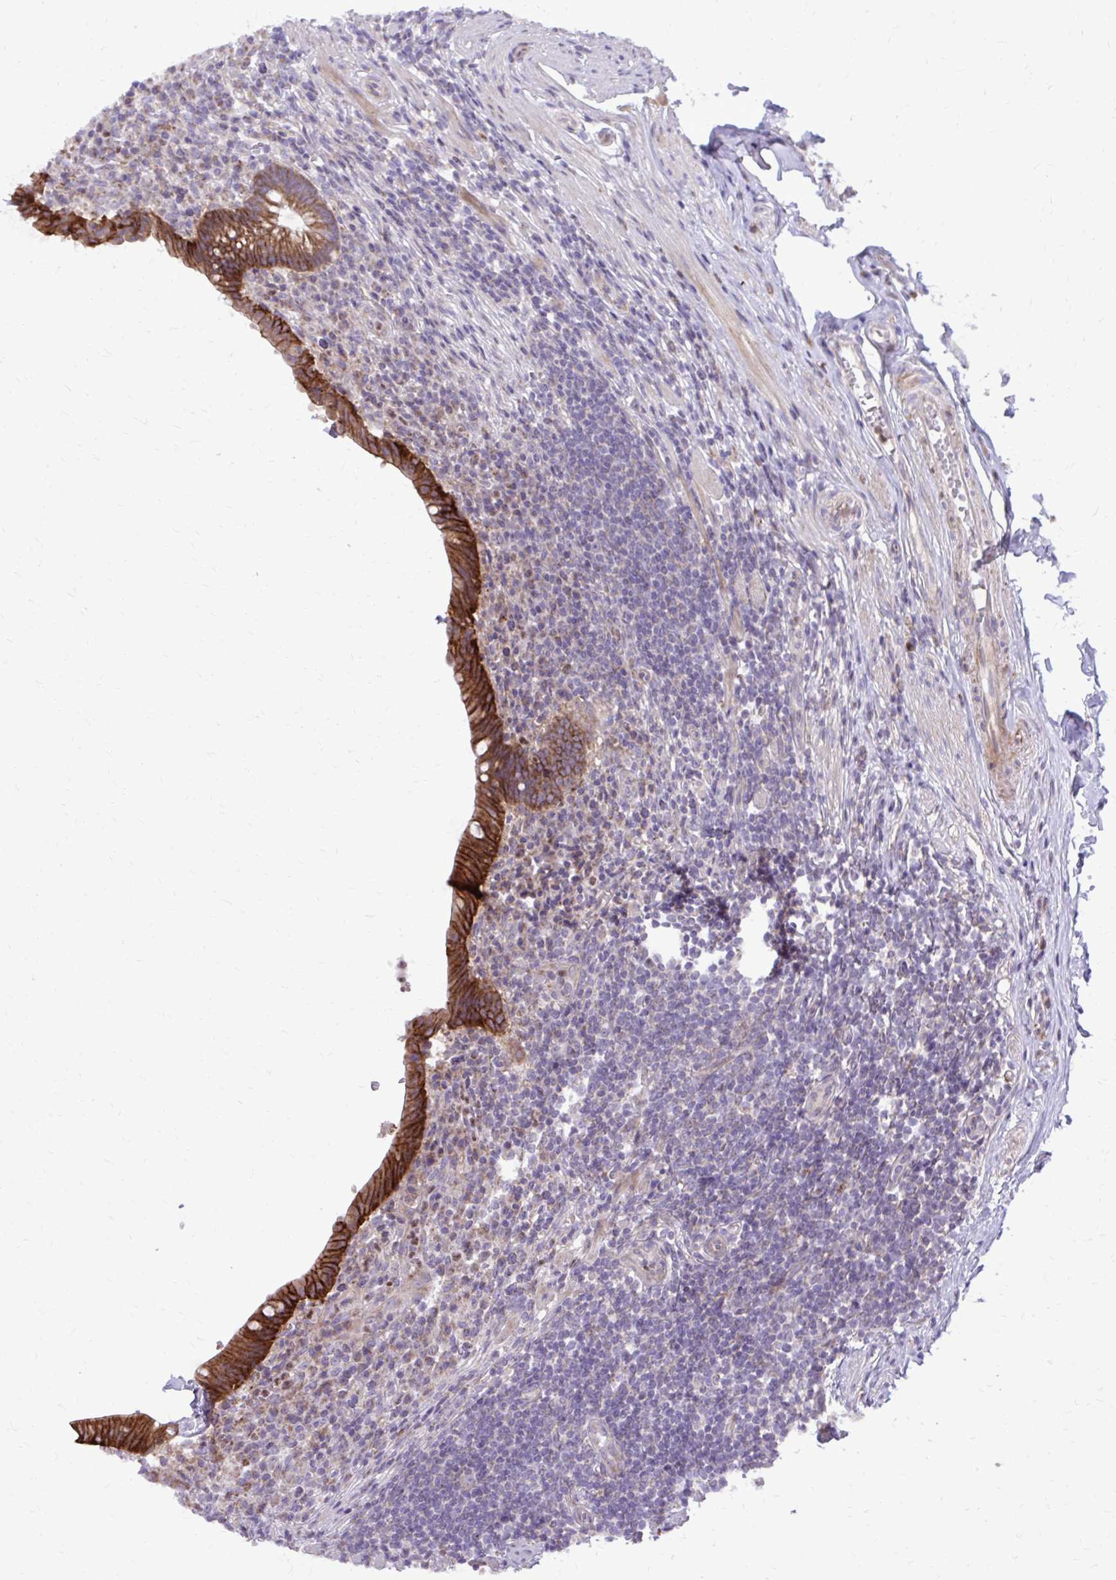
{"staining": {"intensity": "strong", "quantity": ">75%", "location": "cytoplasmic/membranous"}, "tissue": "appendix", "cell_type": "Glandular cells", "image_type": "normal", "snomed": [{"axis": "morphology", "description": "Normal tissue, NOS"}, {"axis": "topography", "description": "Appendix"}], "caption": "High-power microscopy captured an immunohistochemistry histopathology image of unremarkable appendix, revealing strong cytoplasmic/membranous positivity in approximately >75% of glandular cells.", "gene": "ABCC3", "patient": {"sex": "female", "age": 56}}